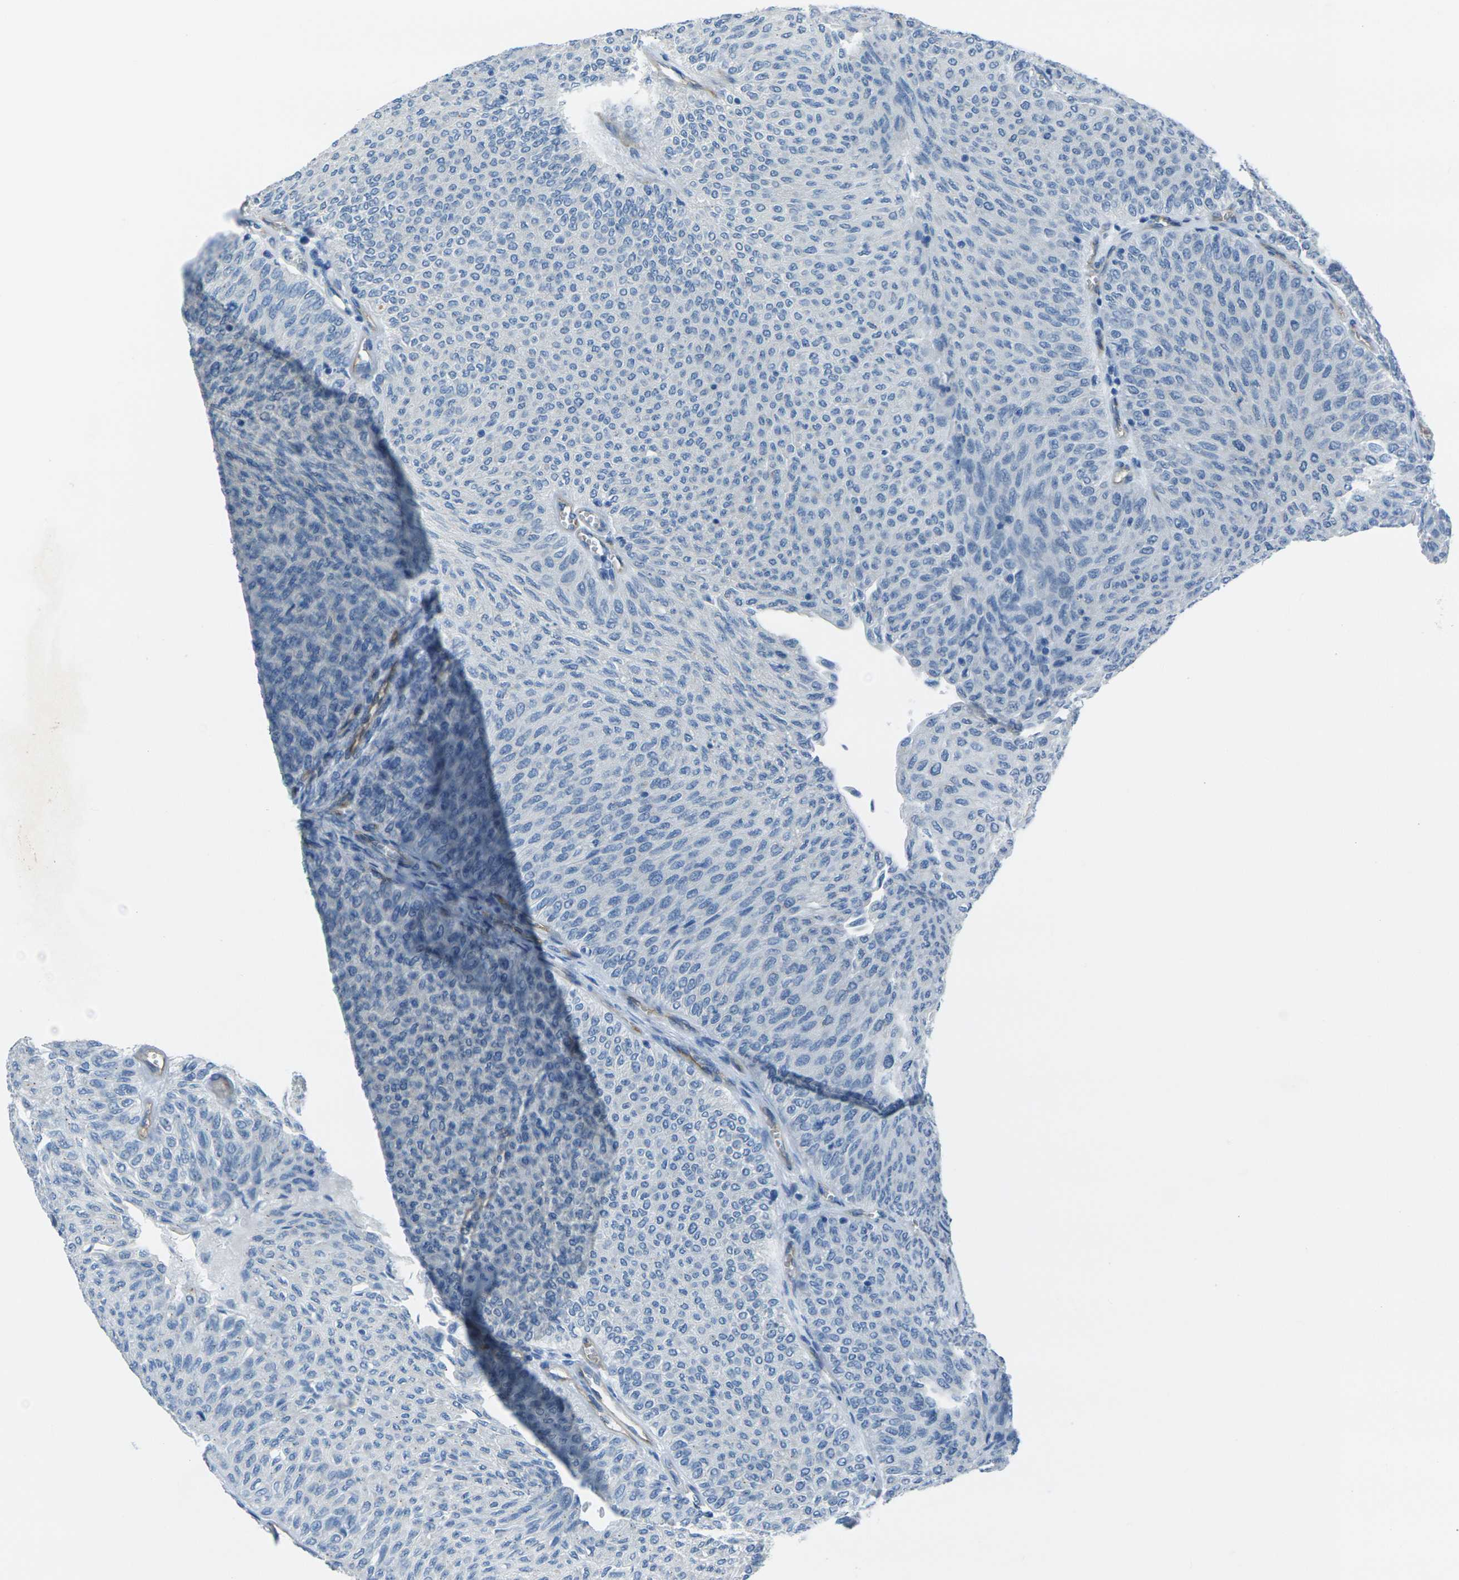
{"staining": {"intensity": "negative", "quantity": "none", "location": "none"}, "tissue": "urothelial cancer", "cell_type": "Tumor cells", "image_type": "cancer", "snomed": [{"axis": "morphology", "description": "Urothelial carcinoma, Low grade"}, {"axis": "topography", "description": "Urinary bladder"}], "caption": "The micrograph demonstrates no significant expression in tumor cells of urothelial cancer. The staining is performed using DAB (3,3'-diaminobenzidine) brown chromogen with nuclei counter-stained in using hematoxylin.", "gene": "HSPA12B", "patient": {"sex": "male", "age": 78}}